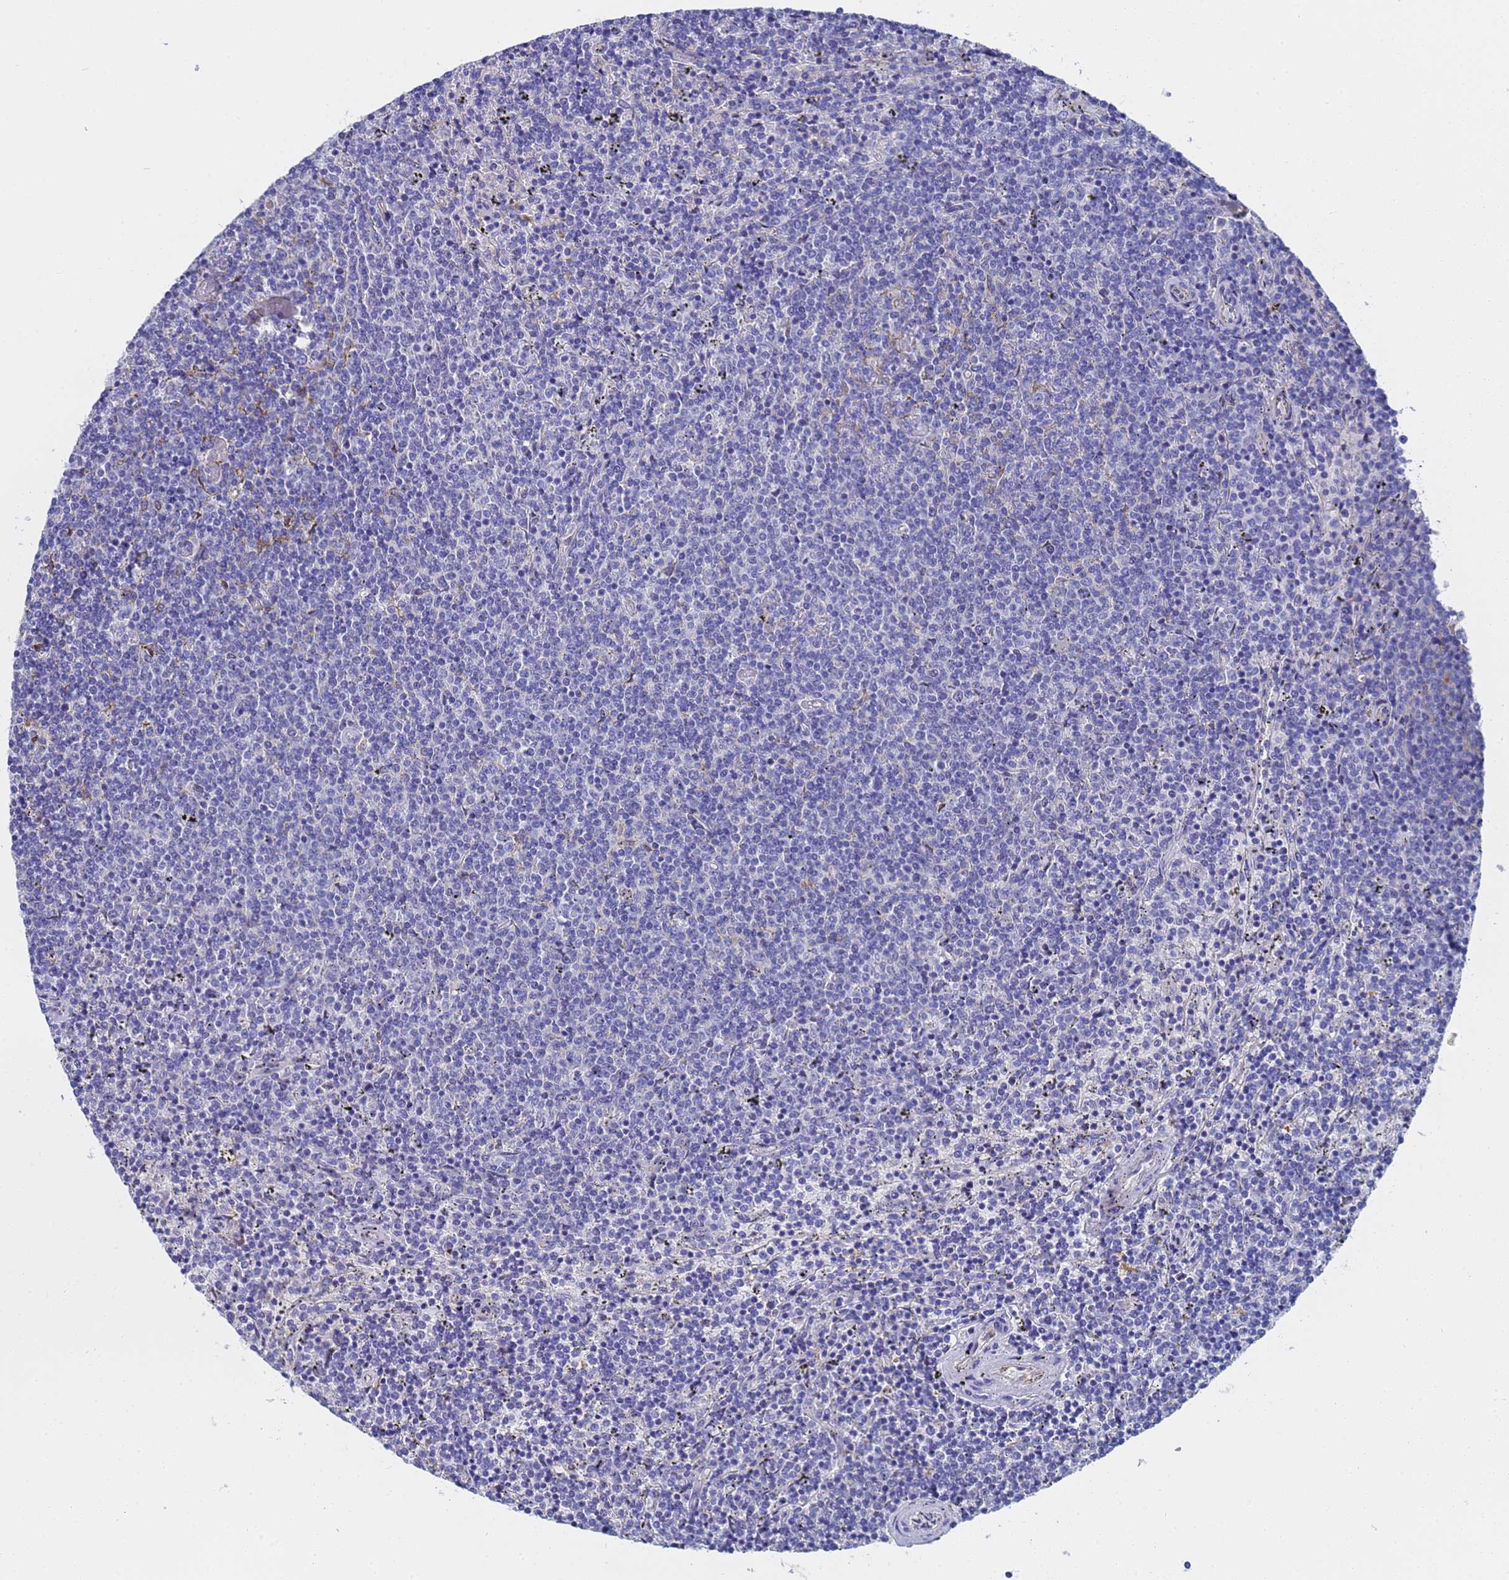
{"staining": {"intensity": "negative", "quantity": "none", "location": "none"}, "tissue": "lymphoma", "cell_type": "Tumor cells", "image_type": "cancer", "snomed": [{"axis": "morphology", "description": "Malignant lymphoma, non-Hodgkin's type, Low grade"}, {"axis": "topography", "description": "Spleen"}], "caption": "Histopathology image shows no protein staining in tumor cells of lymphoma tissue.", "gene": "TM4SF4", "patient": {"sex": "female", "age": 50}}